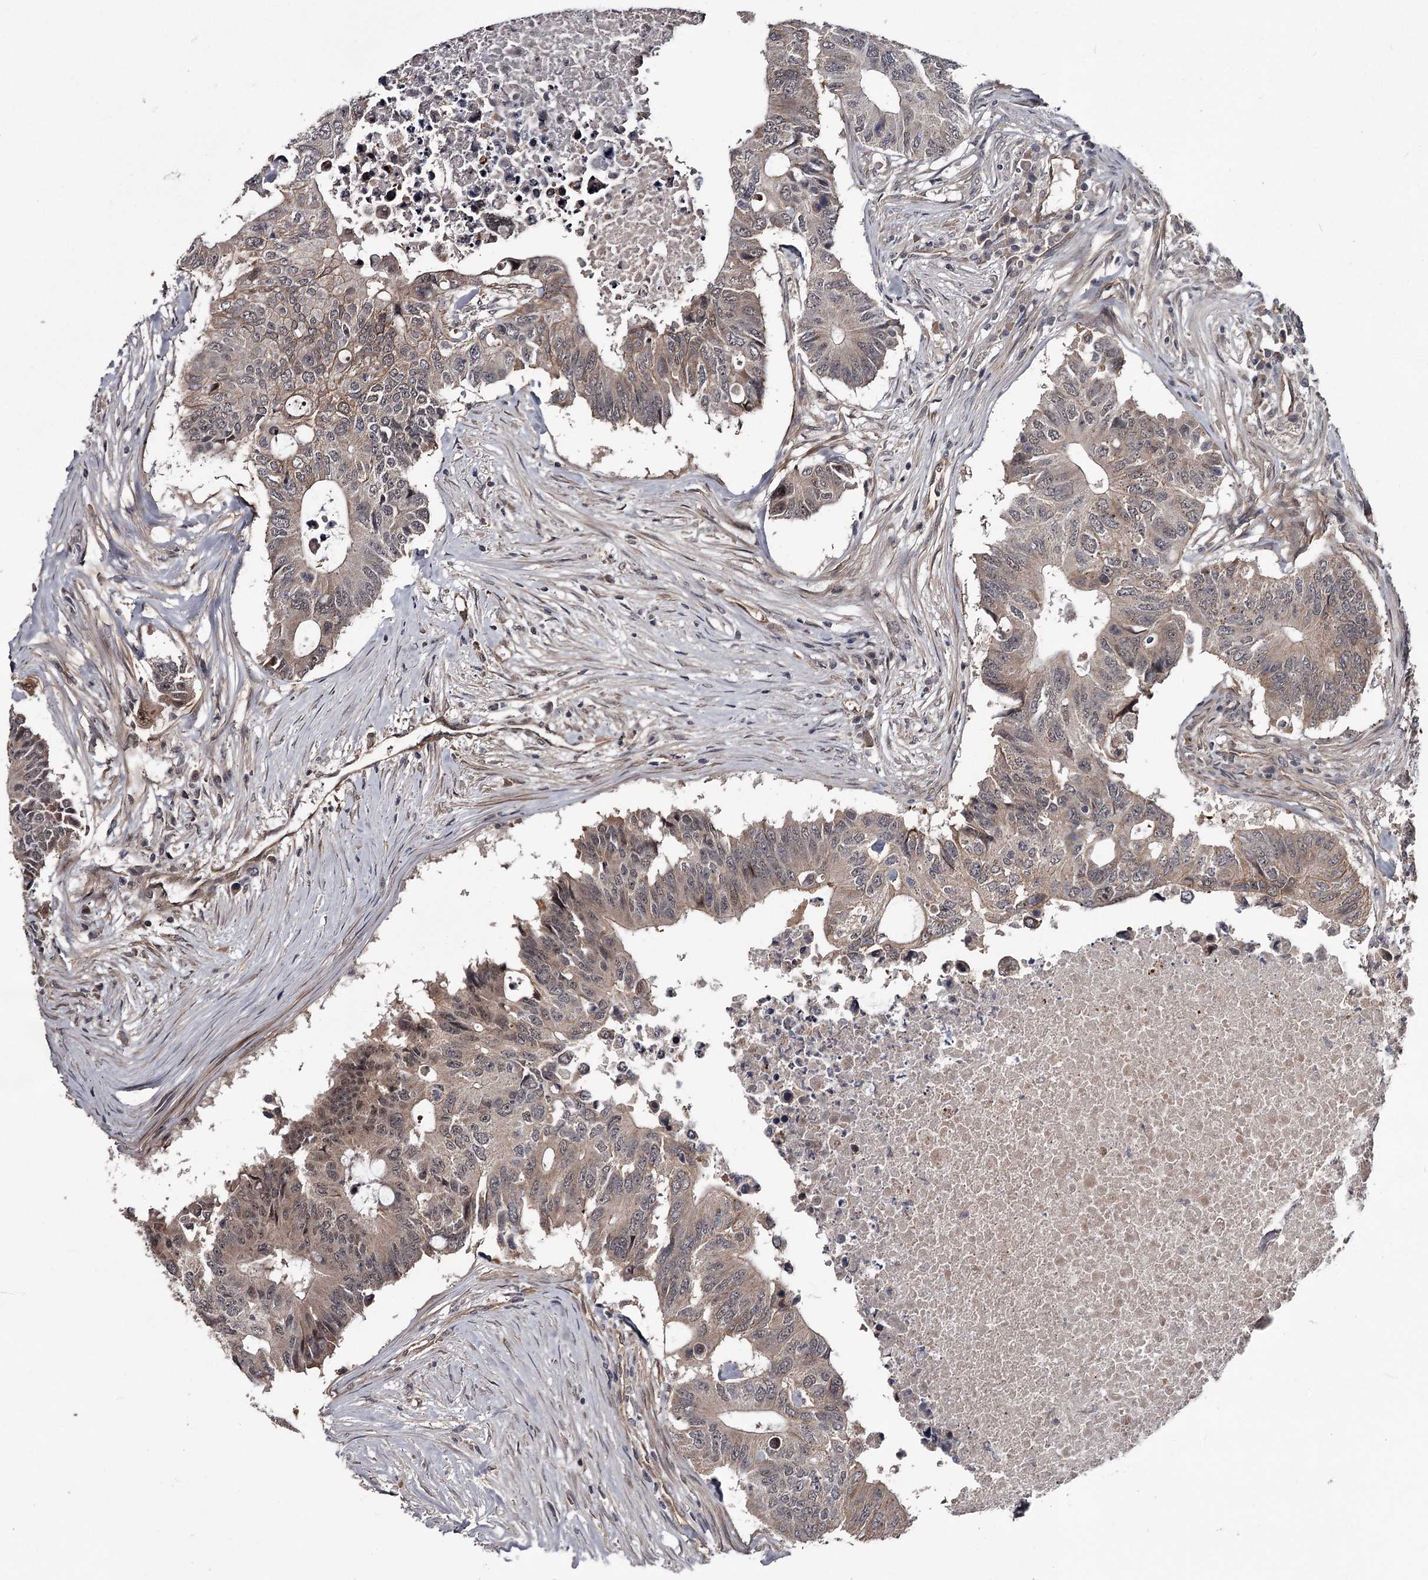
{"staining": {"intensity": "weak", "quantity": ">75%", "location": "cytoplasmic/membranous,nuclear"}, "tissue": "colorectal cancer", "cell_type": "Tumor cells", "image_type": "cancer", "snomed": [{"axis": "morphology", "description": "Adenocarcinoma, NOS"}, {"axis": "topography", "description": "Colon"}], "caption": "IHC image of human colorectal cancer (adenocarcinoma) stained for a protein (brown), which demonstrates low levels of weak cytoplasmic/membranous and nuclear positivity in about >75% of tumor cells.", "gene": "CDC42EP2", "patient": {"sex": "male", "age": 71}}